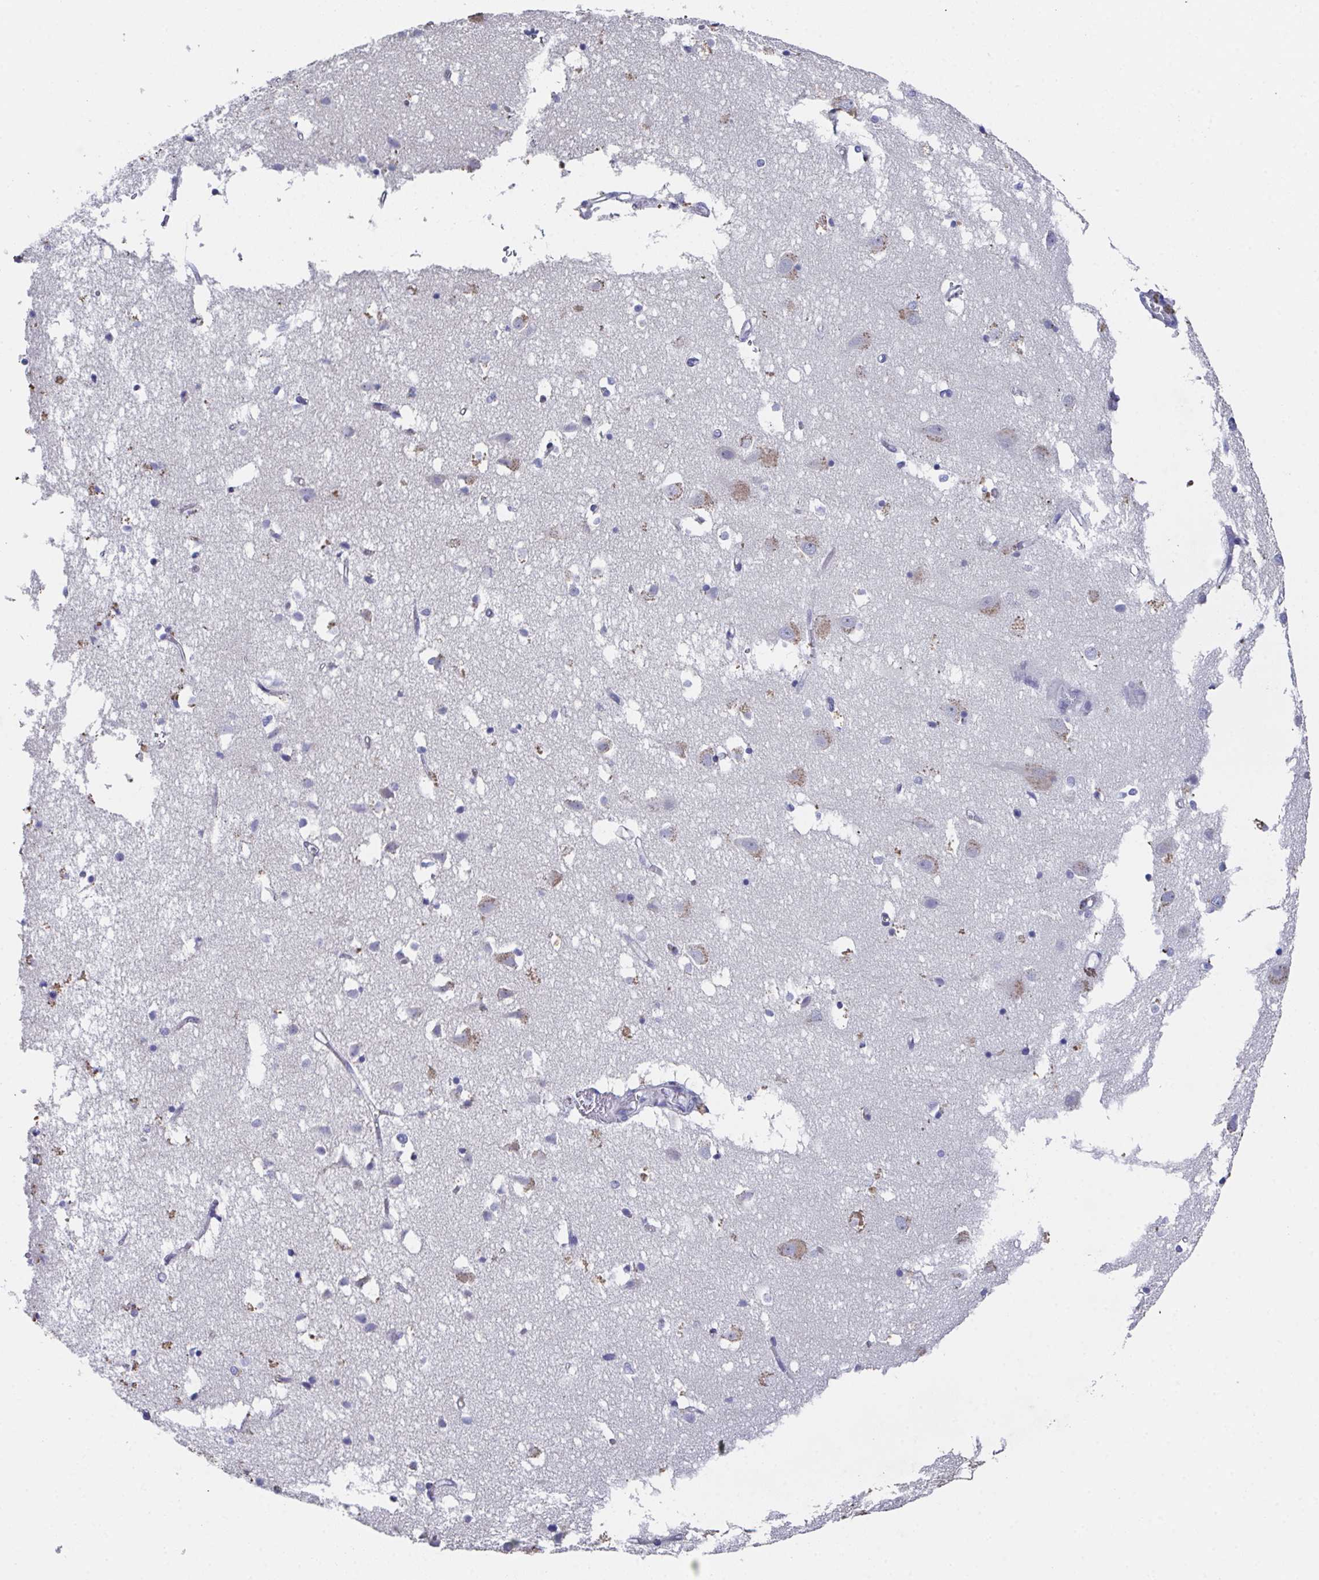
{"staining": {"intensity": "negative", "quantity": "none", "location": "none"}, "tissue": "cerebral cortex", "cell_type": "Endothelial cells", "image_type": "normal", "snomed": [{"axis": "morphology", "description": "Normal tissue, NOS"}, {"axis": "topography", "description": "Cerebral cortex"}], "caption": "This image is of benign cerebral cortex stained with immunohistochemistry to label a protein in brown with the nuclei are counter-stained blue. There is no staining in endothelial cells. The staining was performed using DAB to visualize the protein expression in brown, while the nuclei were stained in blue with hematoxylin (Magnification: 20x).", "gene": "SSC4D", "patient": {"sex": "male", "age": 70}}